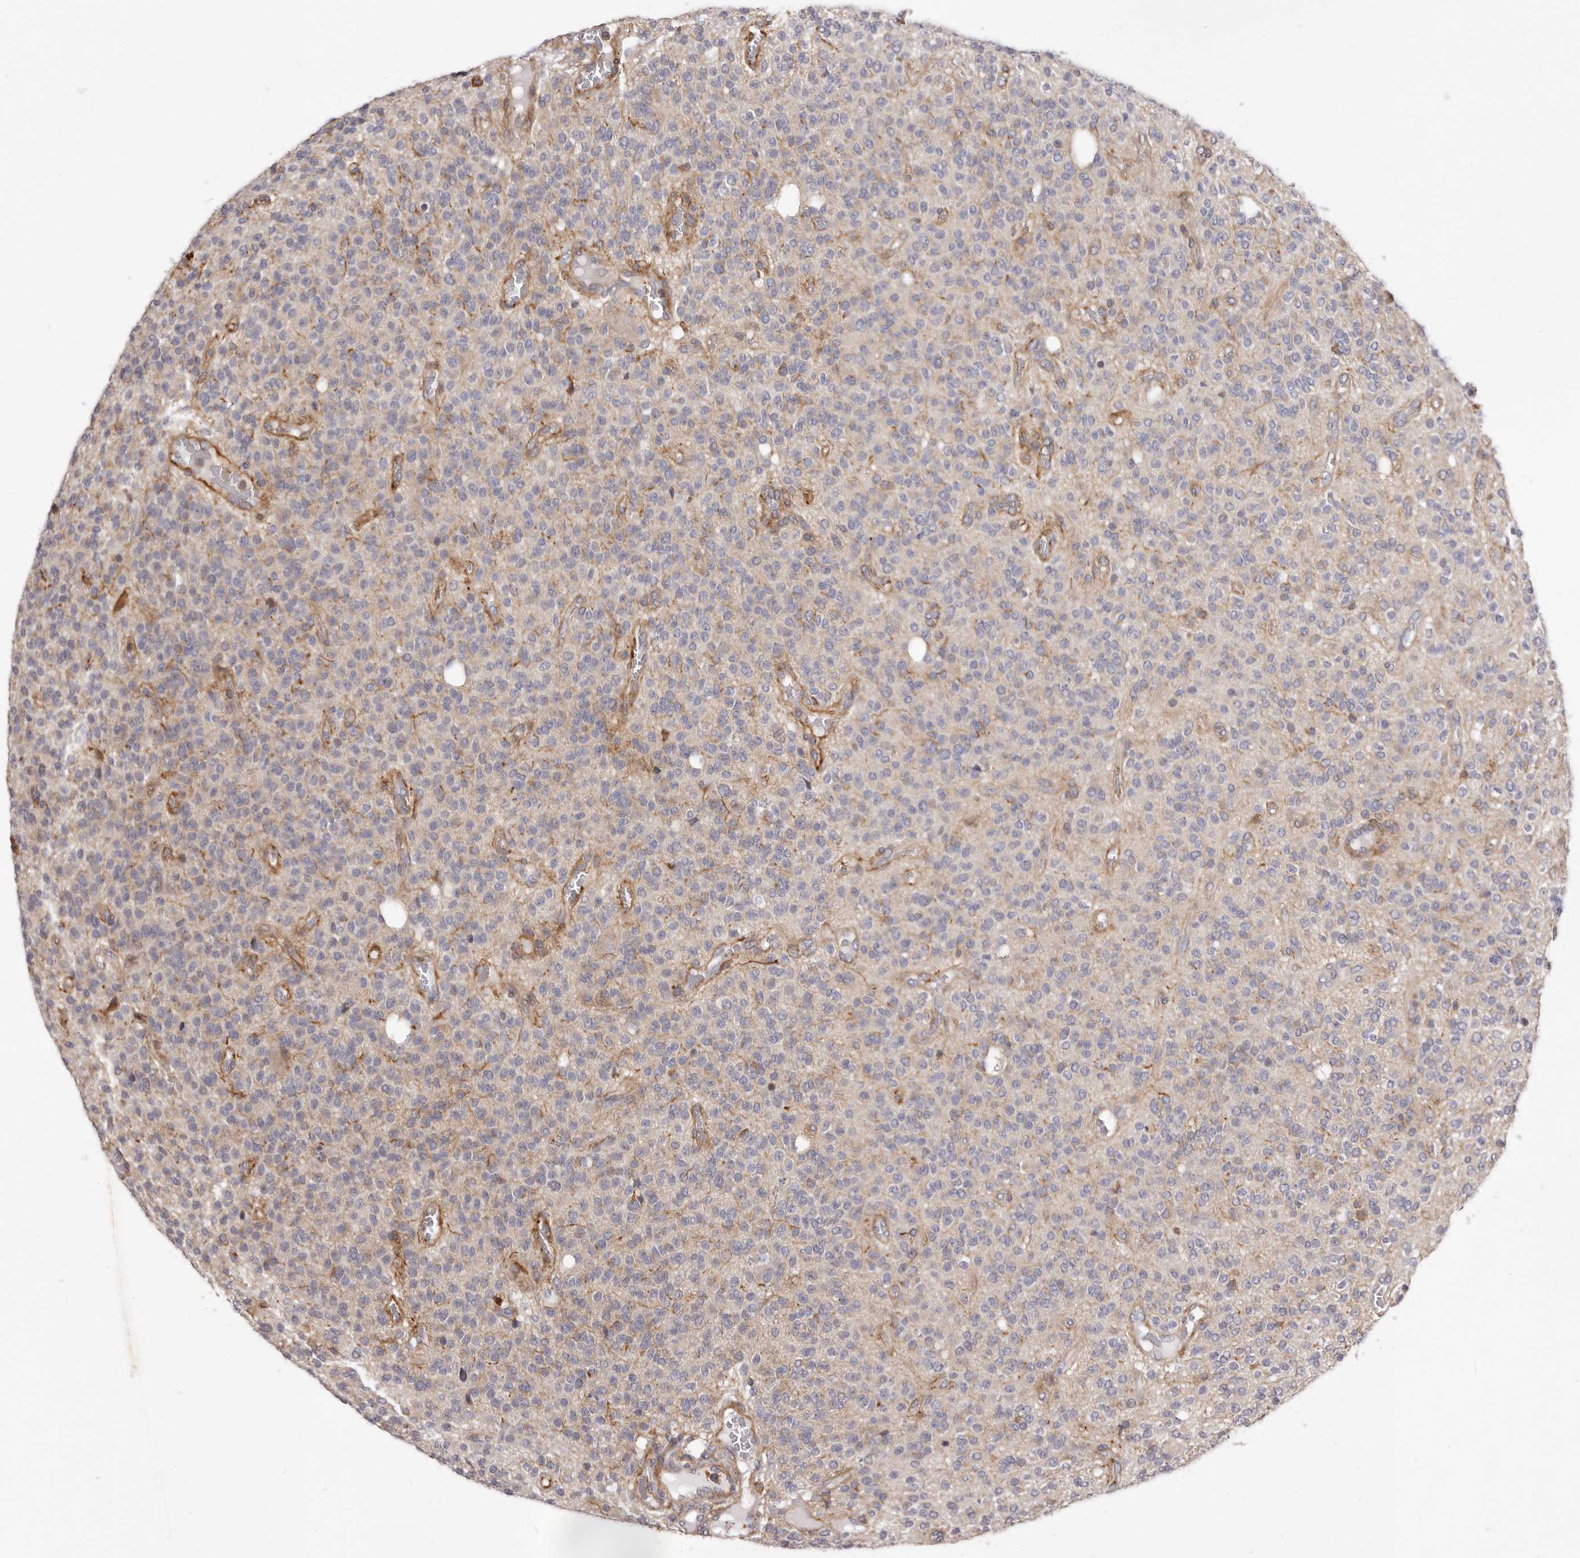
{"staining": {"intensity": "negative", "quantity": "none", "location": "none"}, "tissue": "glioma", "cell_type": "Tumor cells", "image_type": "cancer", "snomed": [{"axis": "morphology", "description": "Glioma, malignant, High grade"}, {"axis": "topography", "description": "Brain"}], "caption": "Histopathology image shows no protein staining in tumor cells of high-grade glioma (malignant) tissue.", "gene": "ALPK1", "patient": {"sex": "male", "age": 34}}